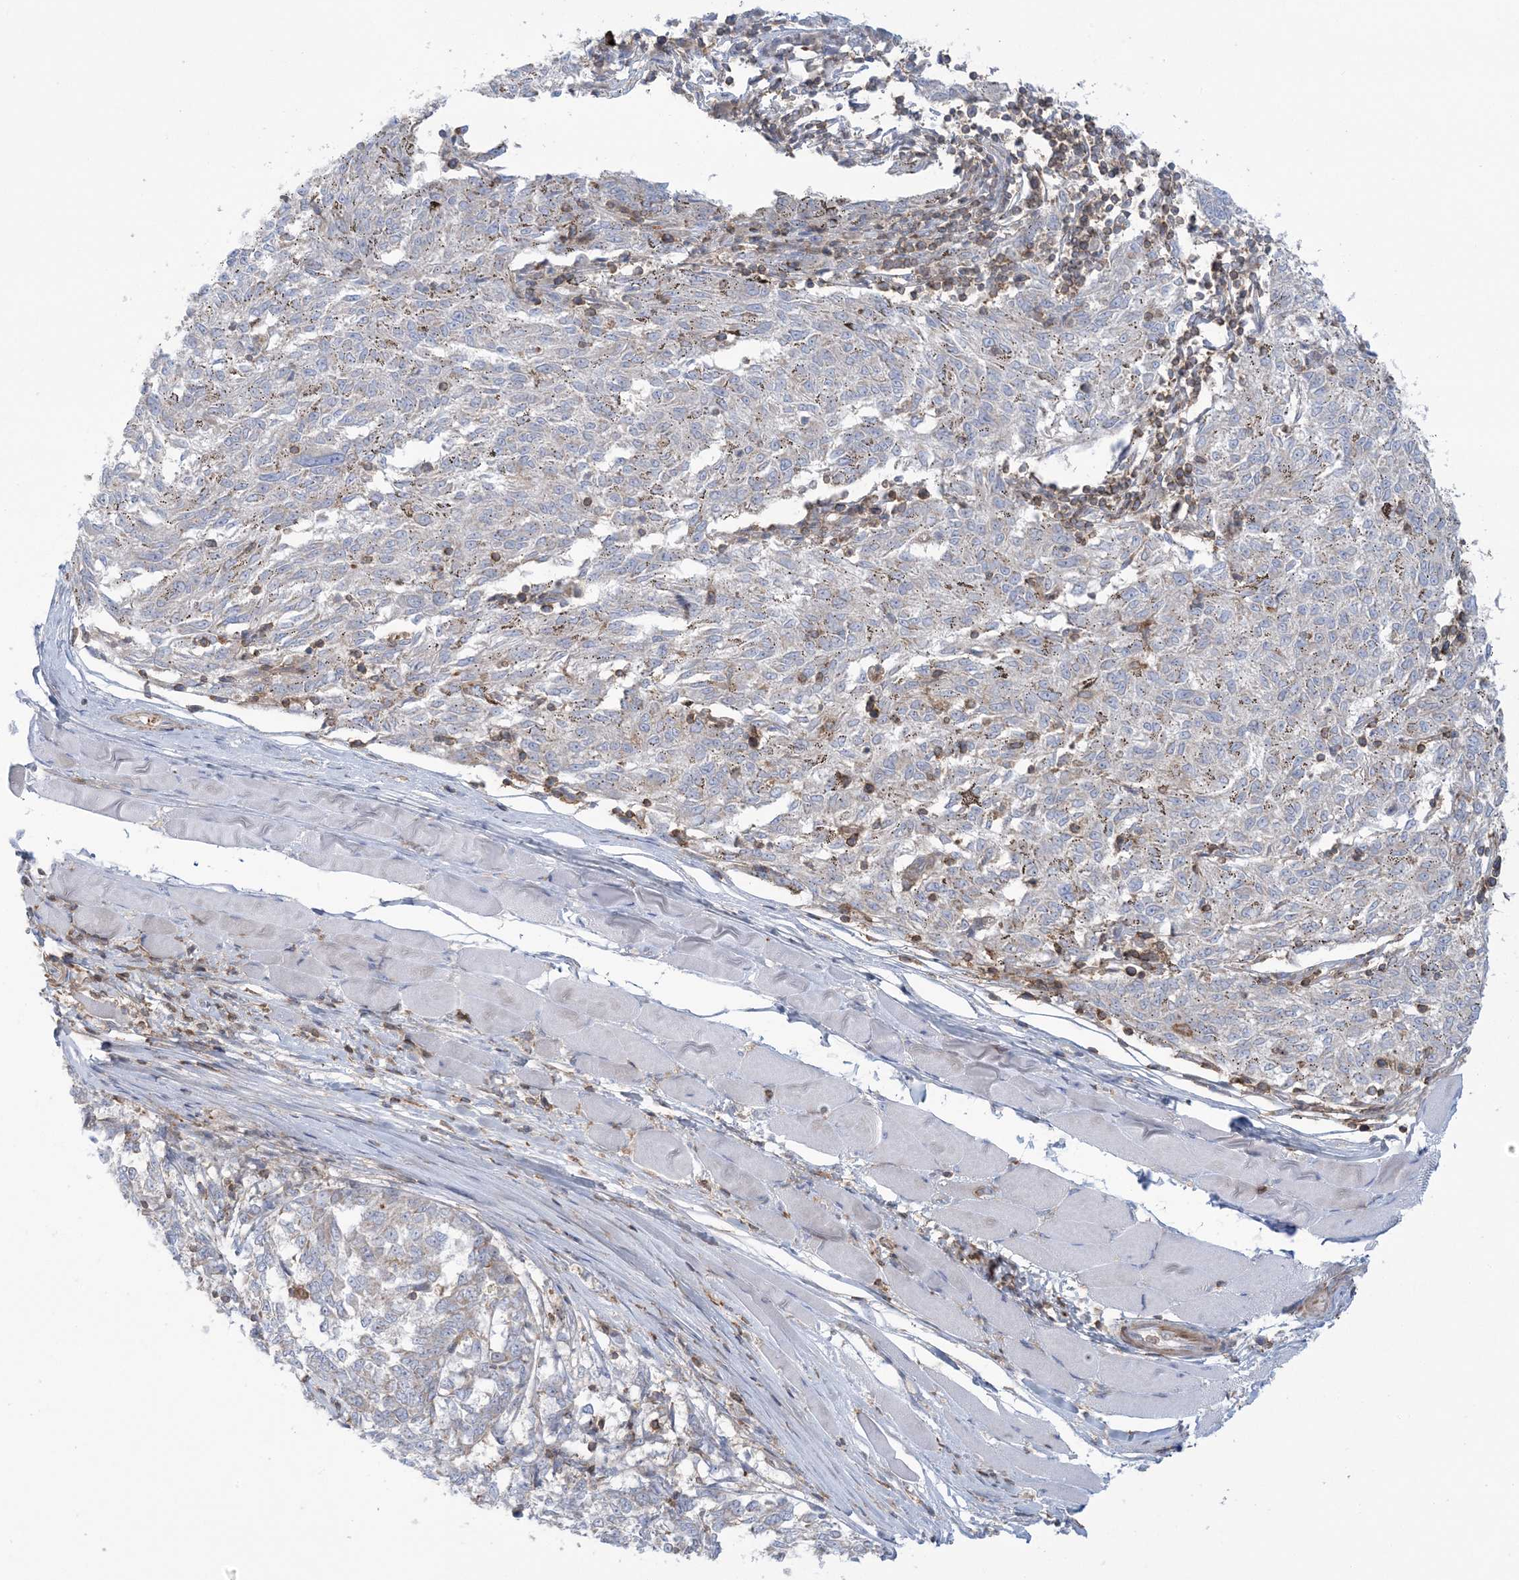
{"staining": {"intensity": "negative", "quantity": "none", "location": "none"}, "tissue": "melanoma", "cell_type": "Tumor cells", "image_type": "cancer", "snomed": [{"axis": "morphology", "description": "Malignant melanoma, NOS"}, {"axis": "topography", "description": "Skin"}], "caption": "There is no significant positivity in tumor cells of melanoma.", "gene": "ARHGAP30", "patient": {"sex": "female", "age": 72}}